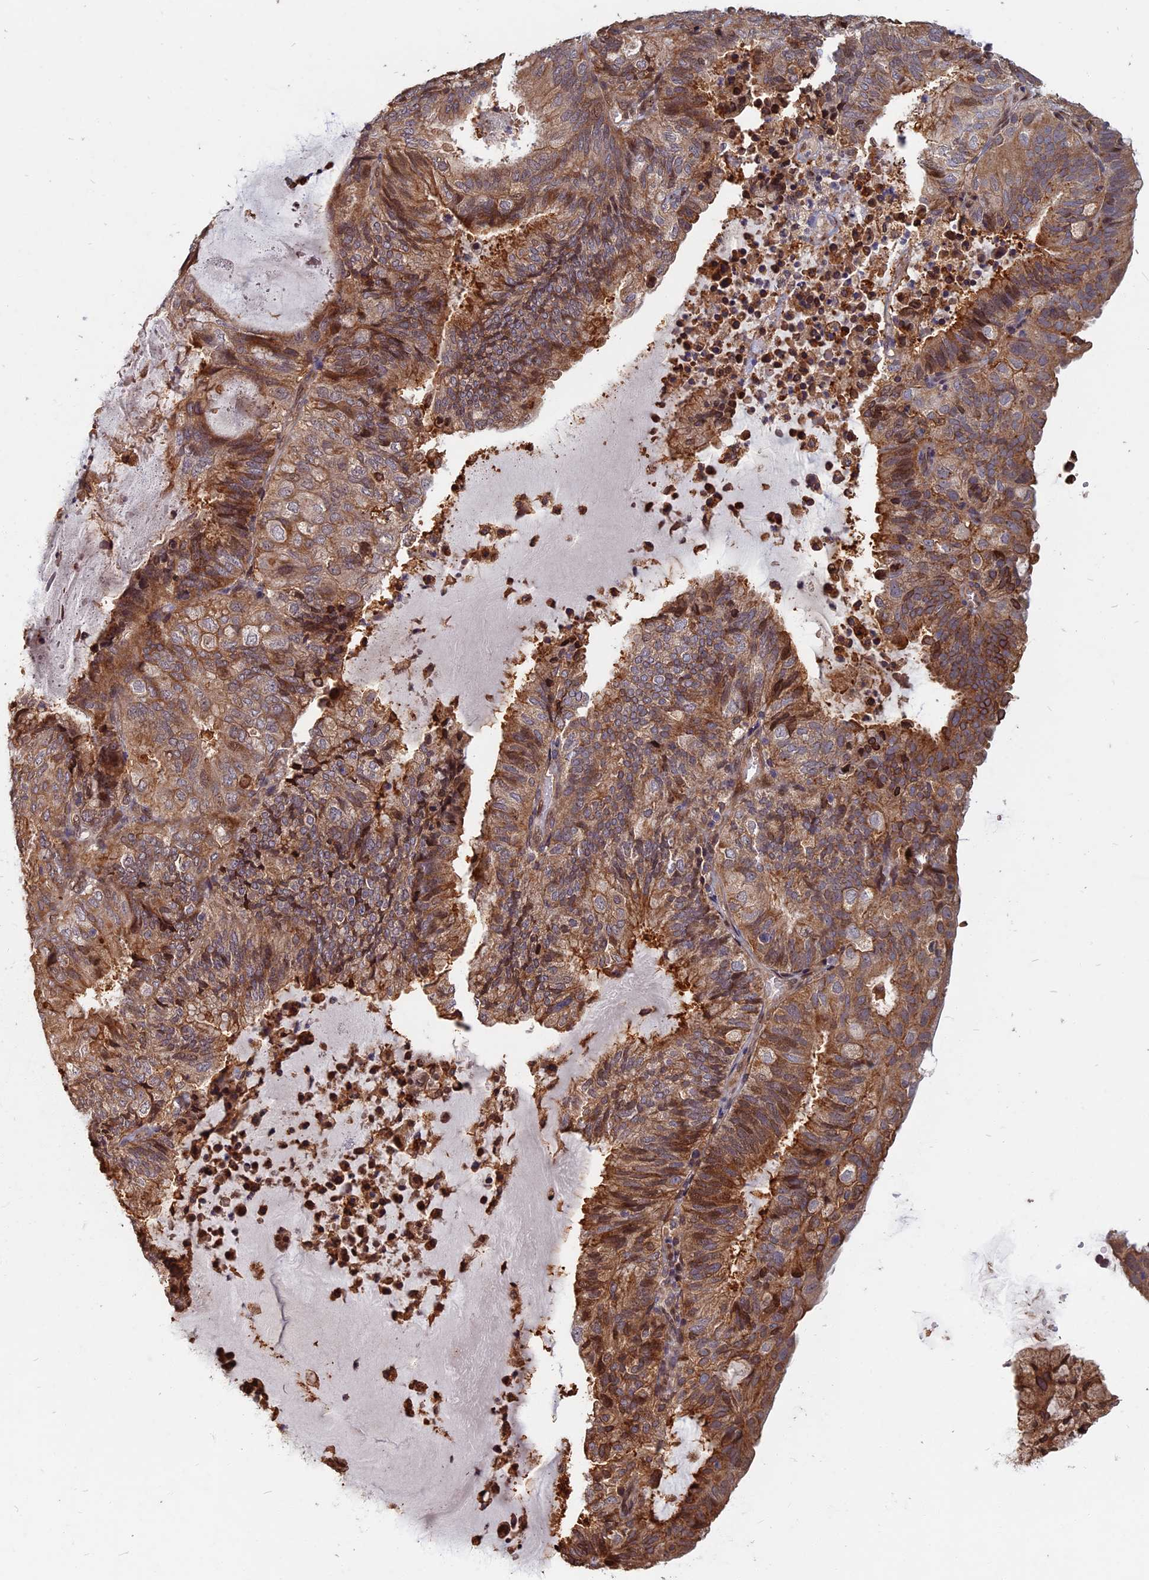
{"staining": {"intensity": "moderate", "quantity": "25%-75%", "location": "cytoplasmic/membranous"}, "tissue": "endometrial cancer", "cell_type": "Tumor cells", "image_type": "cancer", "snomed": [{"axis": "morphology", "description": "Adenocarcinoma, NOS"}, {"axis": "topography", "description": "Endometrium"}], "caption": "Endometrial adenocarcinoma stained for a protein (brown) shows moderate cytoplasmic/membranous positive staining in about 25%-75% of tumor cells.", "gene": "SPG11", "patient": {"sex": "female", "age": 81}}